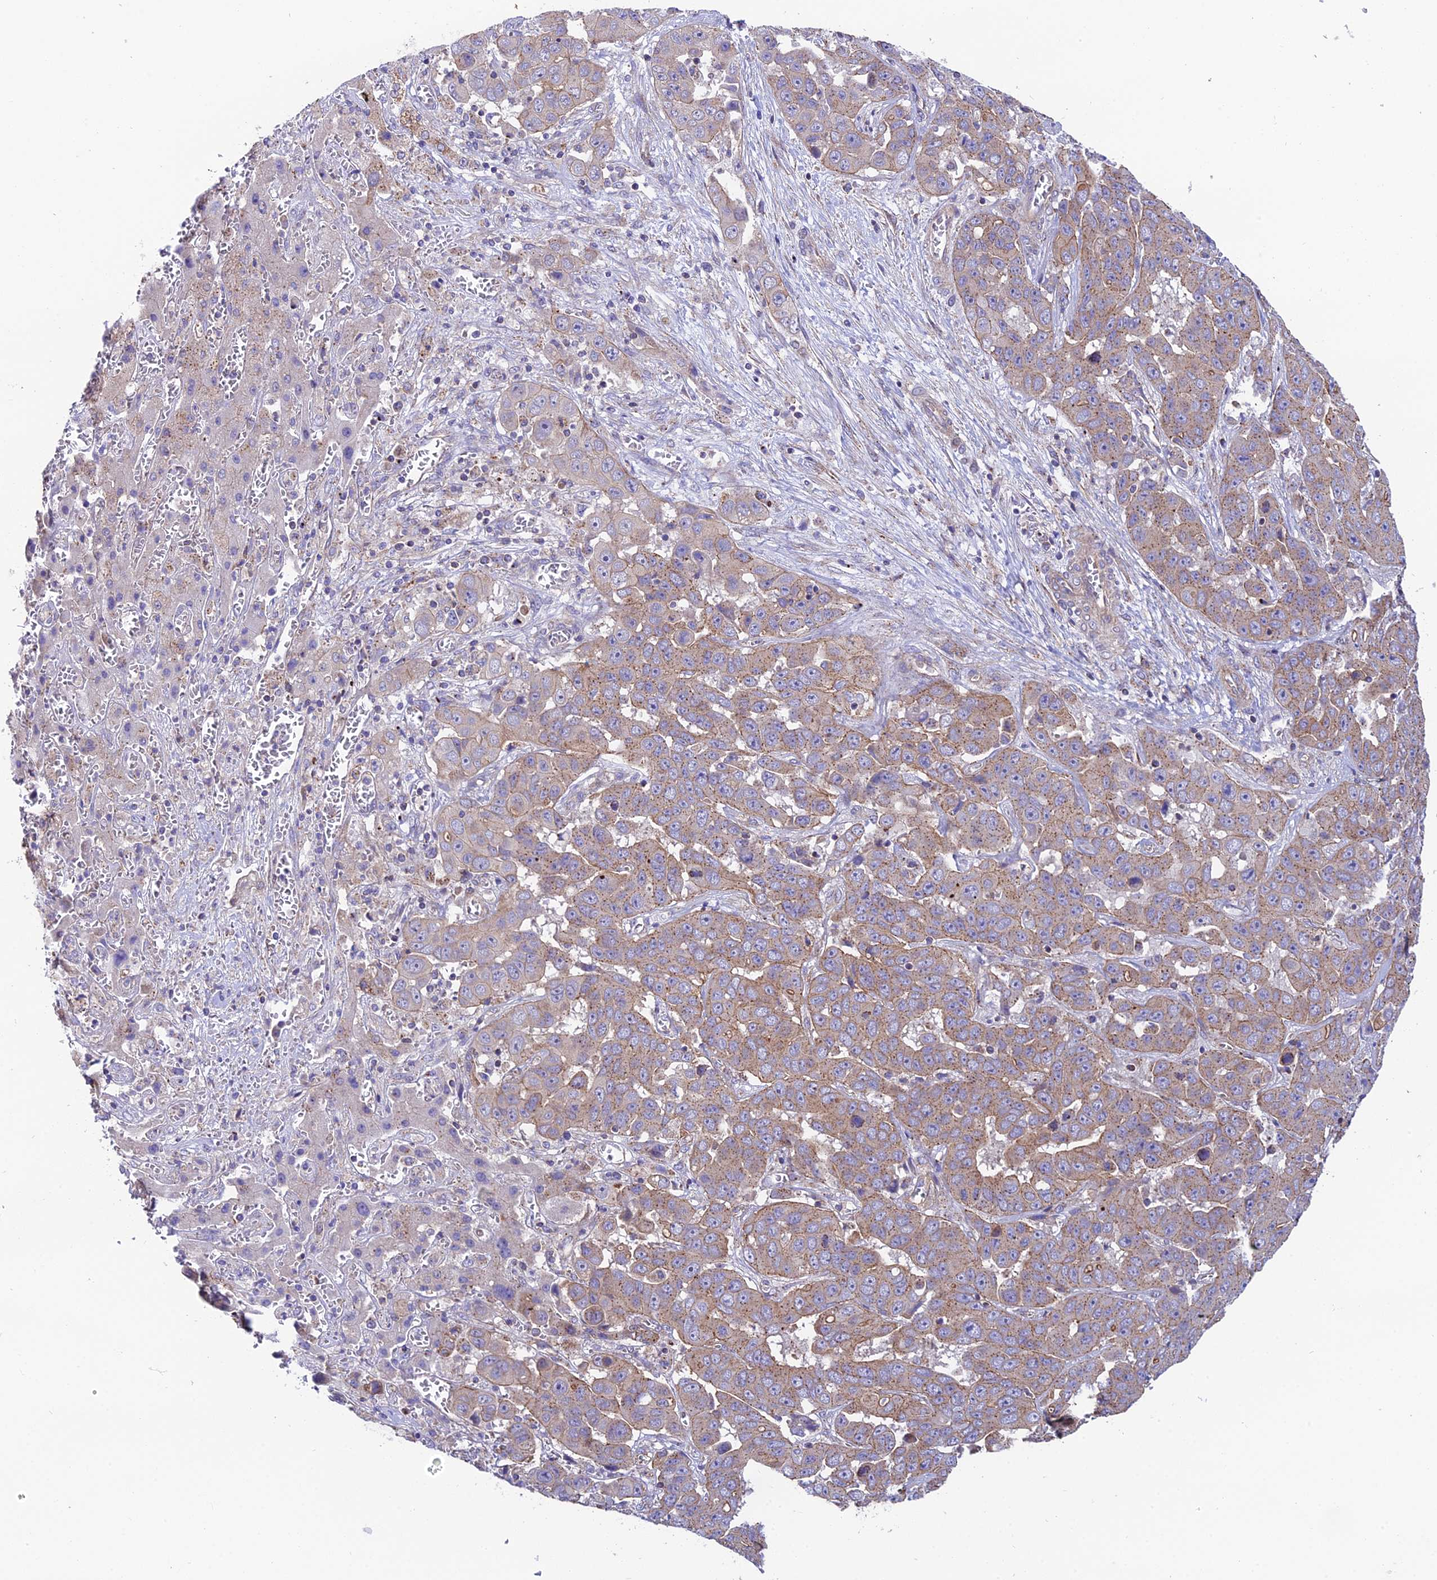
{"staining": {"intensity": "moderate", "quantity": ">75%", "location": "cytoplasmic/membranous"}, "tissue": "liver cancer", "cell_type": "Tumor cells", "image_type": "cancer", "snomed": [{"axis": "morphology", "description": "Cholangiocarcinoma"}, {"axis": "topography", "description": "Liver"}], "caption": "A brown stain highlights moderate cytoplasmic/membranous expression of a protein in human liver cholangiocarcinoma tumor cells.", "gene": "QRFP", "patient": {"sex": "female", "age": 52}}